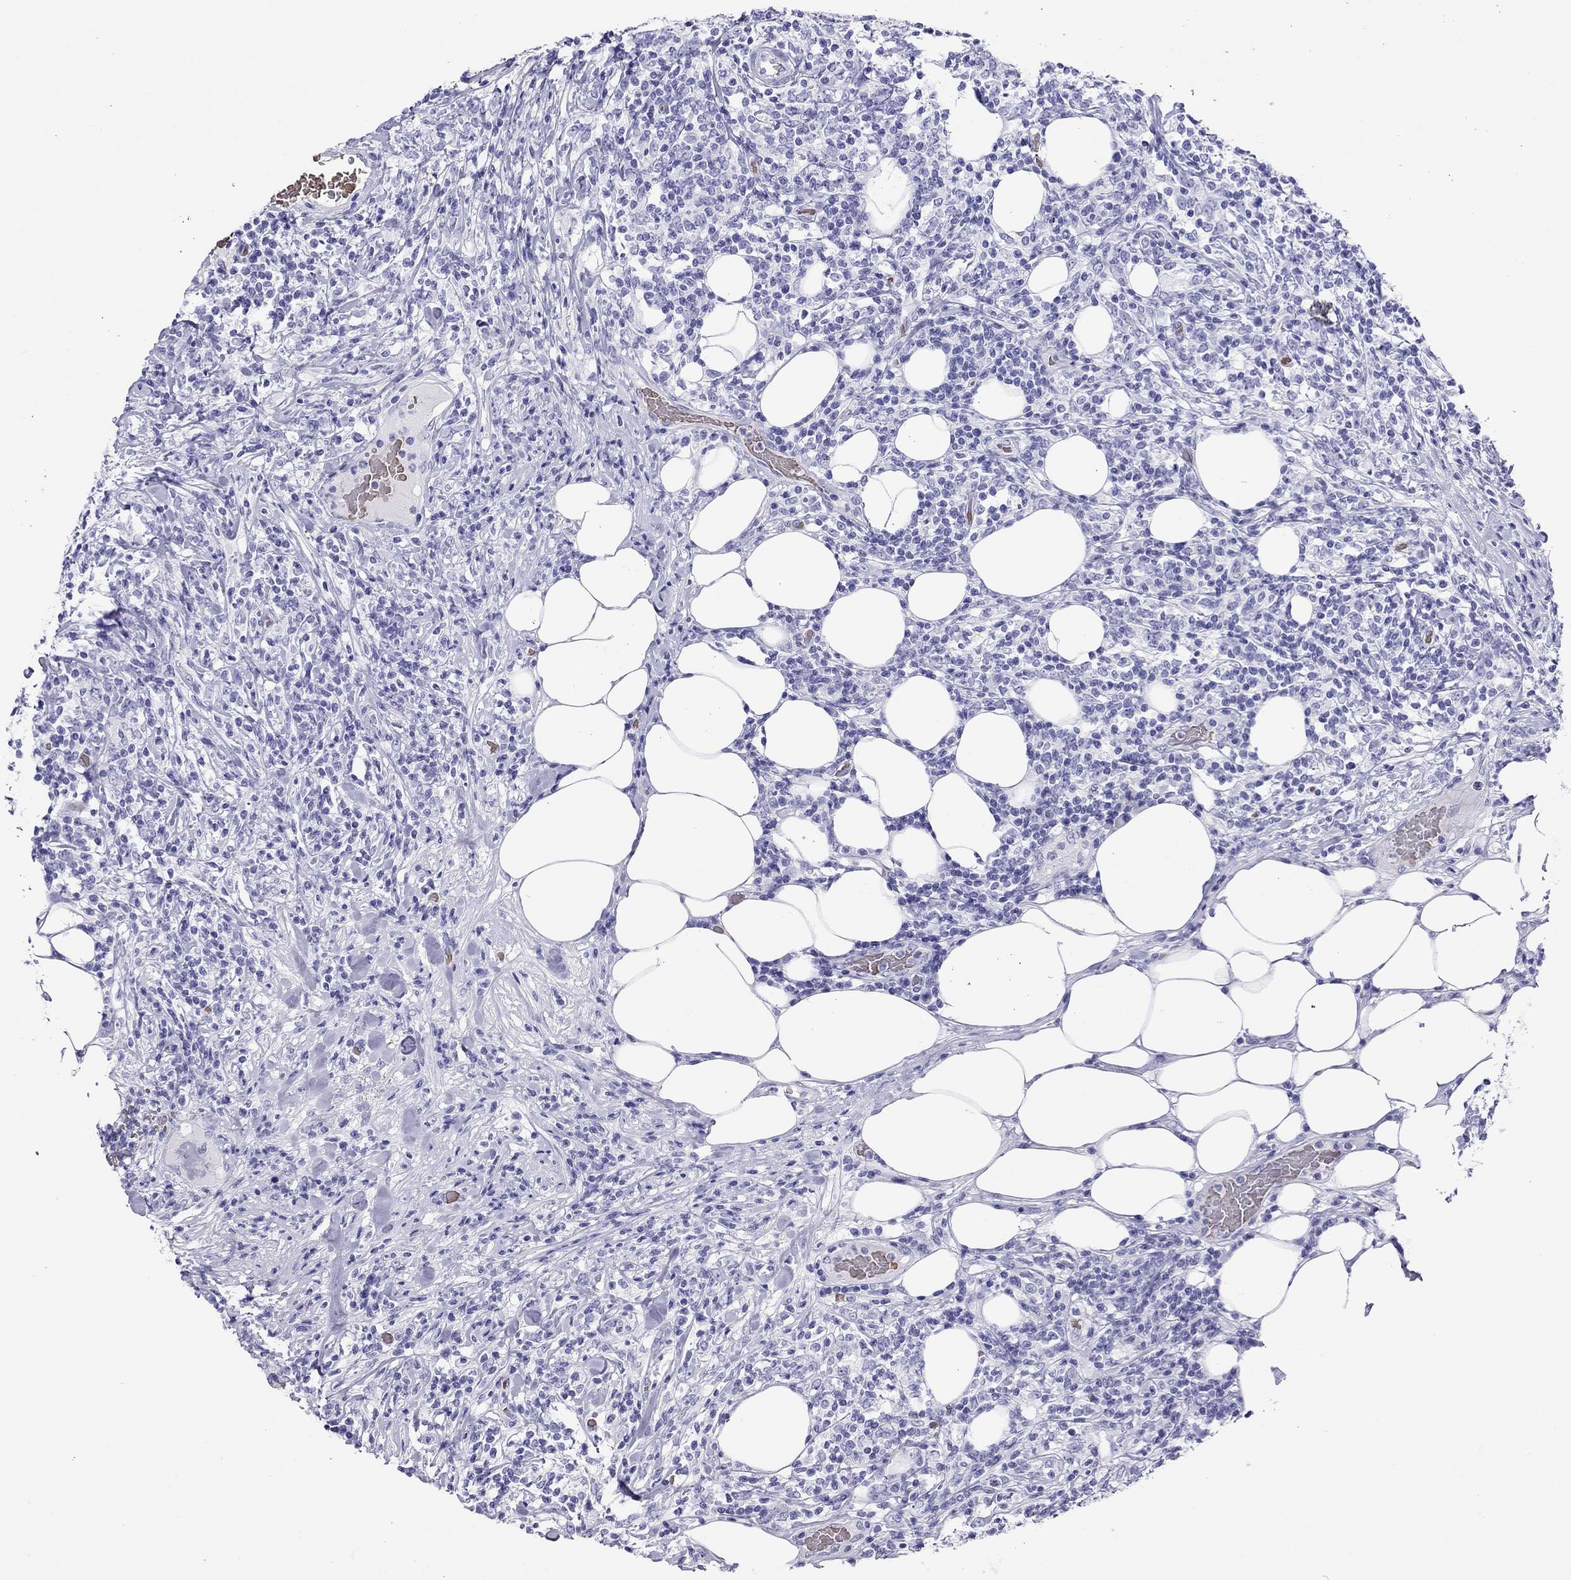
{"staining": {"intensity": "negative", "quantity": "none", "location": "none"}, "tissue": "lymphoma", "cell_type": "Tumor cells", "image_type": "cancer", "snomed": [{"axis": "morphology", "description": "Malignant lymphoma, non-Hodgkin's type, High grade"}, {"axis": "topography", "description": "Lymph node"}], "caption": "Histopathology image shows no protein expression in tumor cells of lymphoma tissue.", "gene": "PTPRN", "patient": {"sex": "female", "age": 84}}